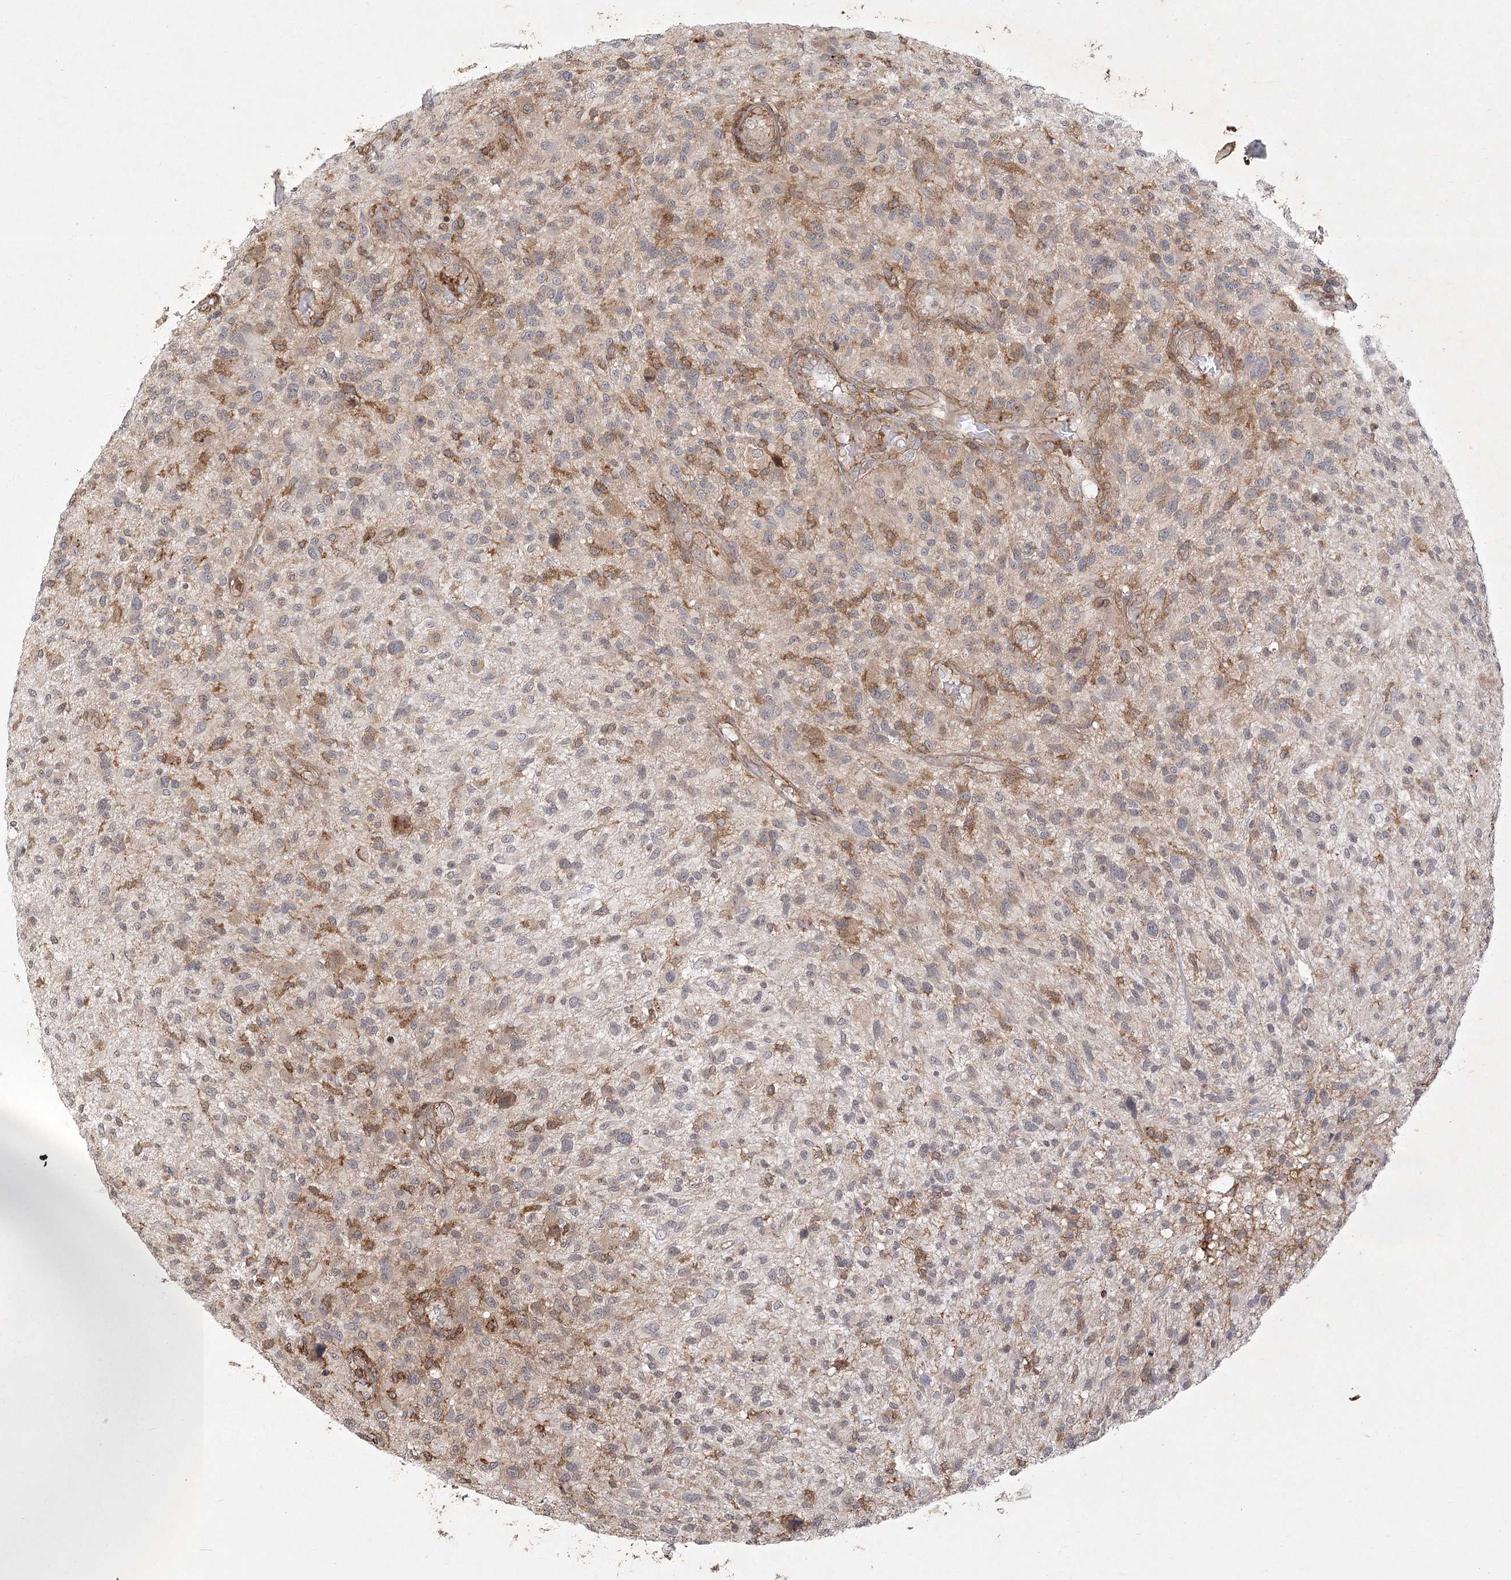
{"staining": {"intensity": "negative", "quantity": "none", "location": "none"}, "tissue": "glioma", "cell_type": "Tumor cells", "image_type": "cancer", "snomed": [{"axis": "morphology", "description": "Glioma, malignant, High grade"}, {"axis": "topography", "description": "Brain"}], "caption": "Glioma stained for a protein using immunohistochemistry reveals no expression tumor cells.", "gene": "MEPE", "patient": {"sex": "male", "age": 47}}